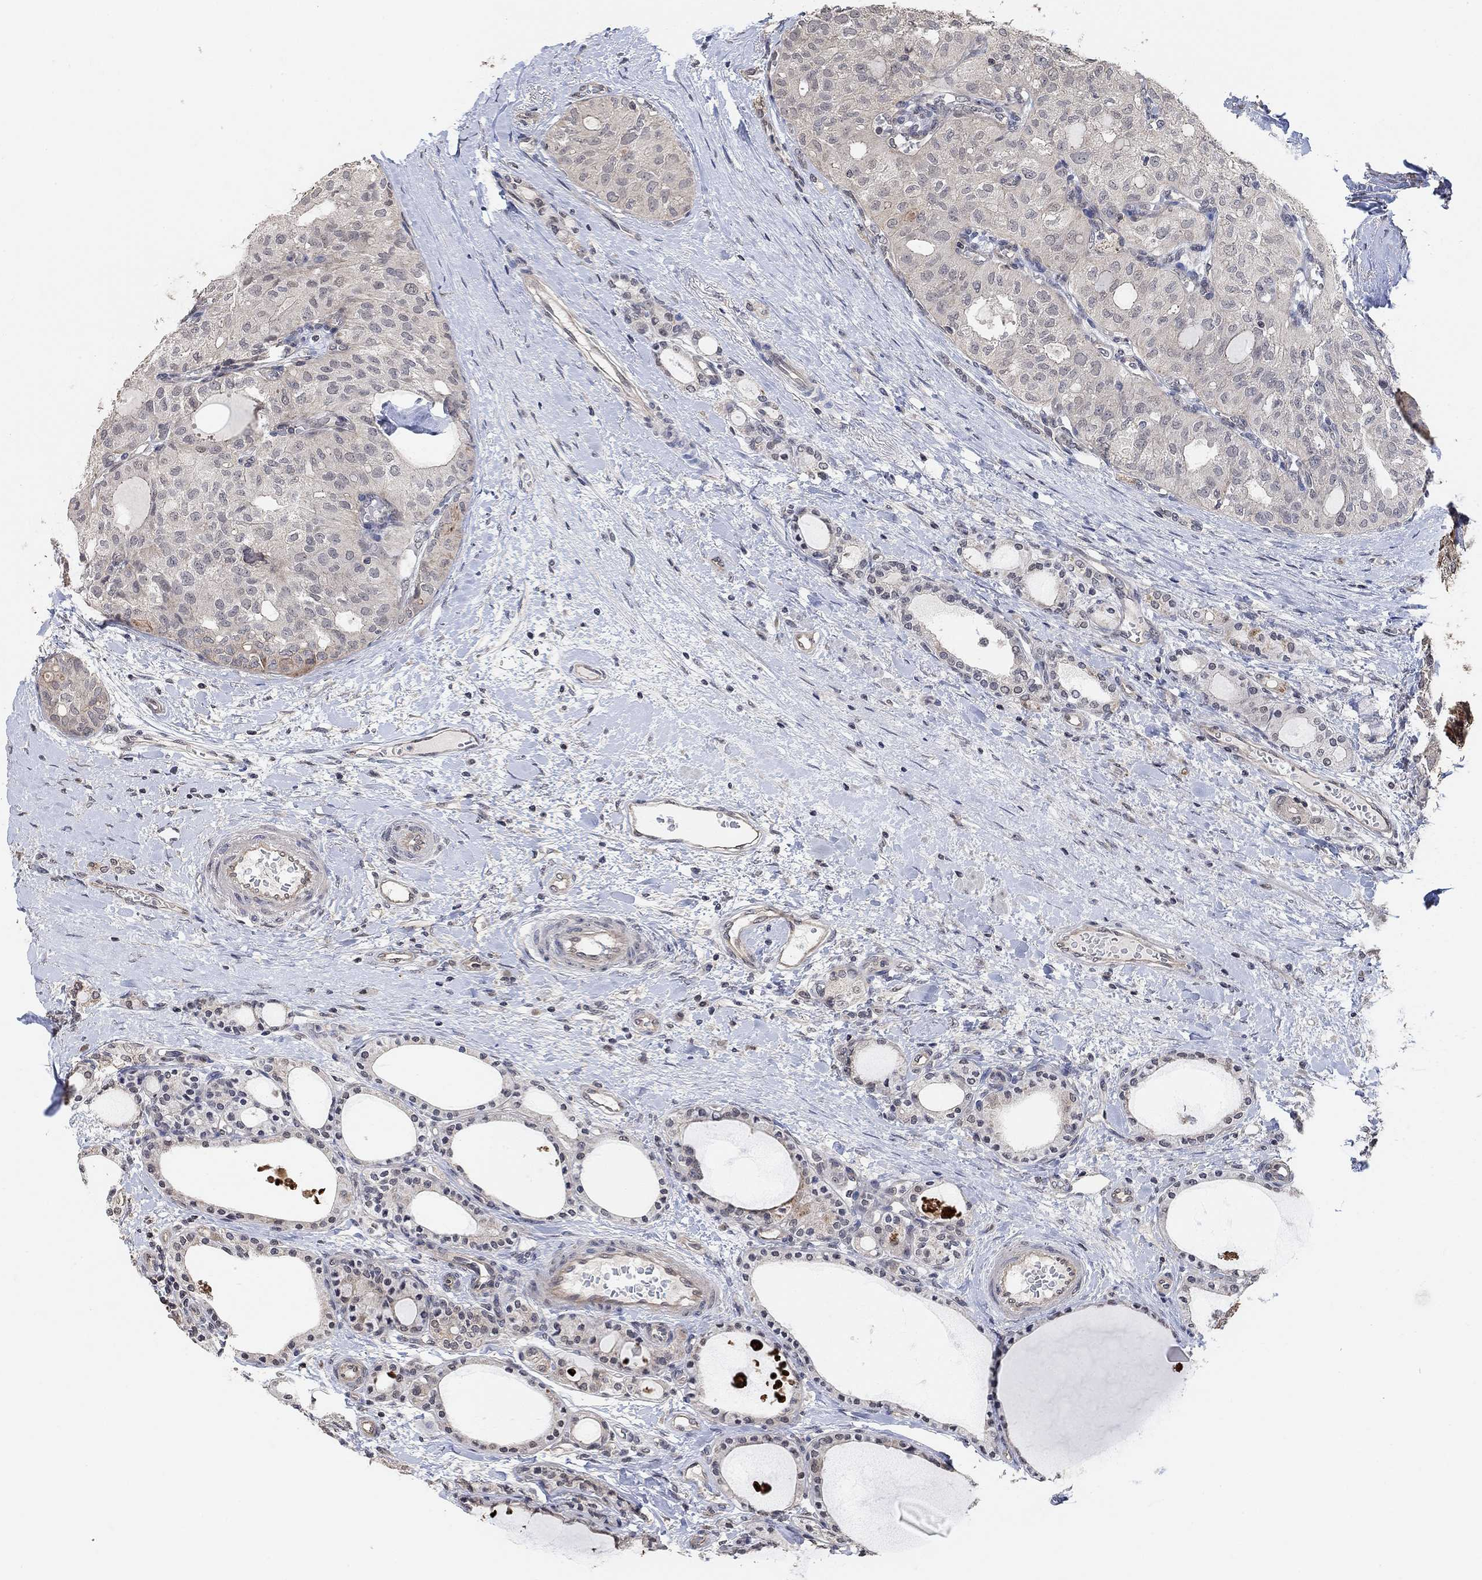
{"staining": {"intensity": "negative", "quantity": "none", "location": "none"}, "tissue": "thyroid cancer", "cell_type": "Tumor cells", "image_type": "cancer", "snomed": [{"axis": "morphology", "description": "Follicular adenoma carcinoma, NOS"}, {"axis": "topography", "description": "Thyroid gland"}], "caption": "The immunohistochemistry (IHC) photomicrograph has no significant expression in tumor cells of thyroid cancer (follicular adenoma carcinoma) tissue. Brightfield microscopy of IHC stained with DAB (3,3'-diaminobenzidine) (brown) and hematoxylin (blue), captured at high magnification.", "gene": "UNC5B", "patient": {"sex": "male", "age": 75}}